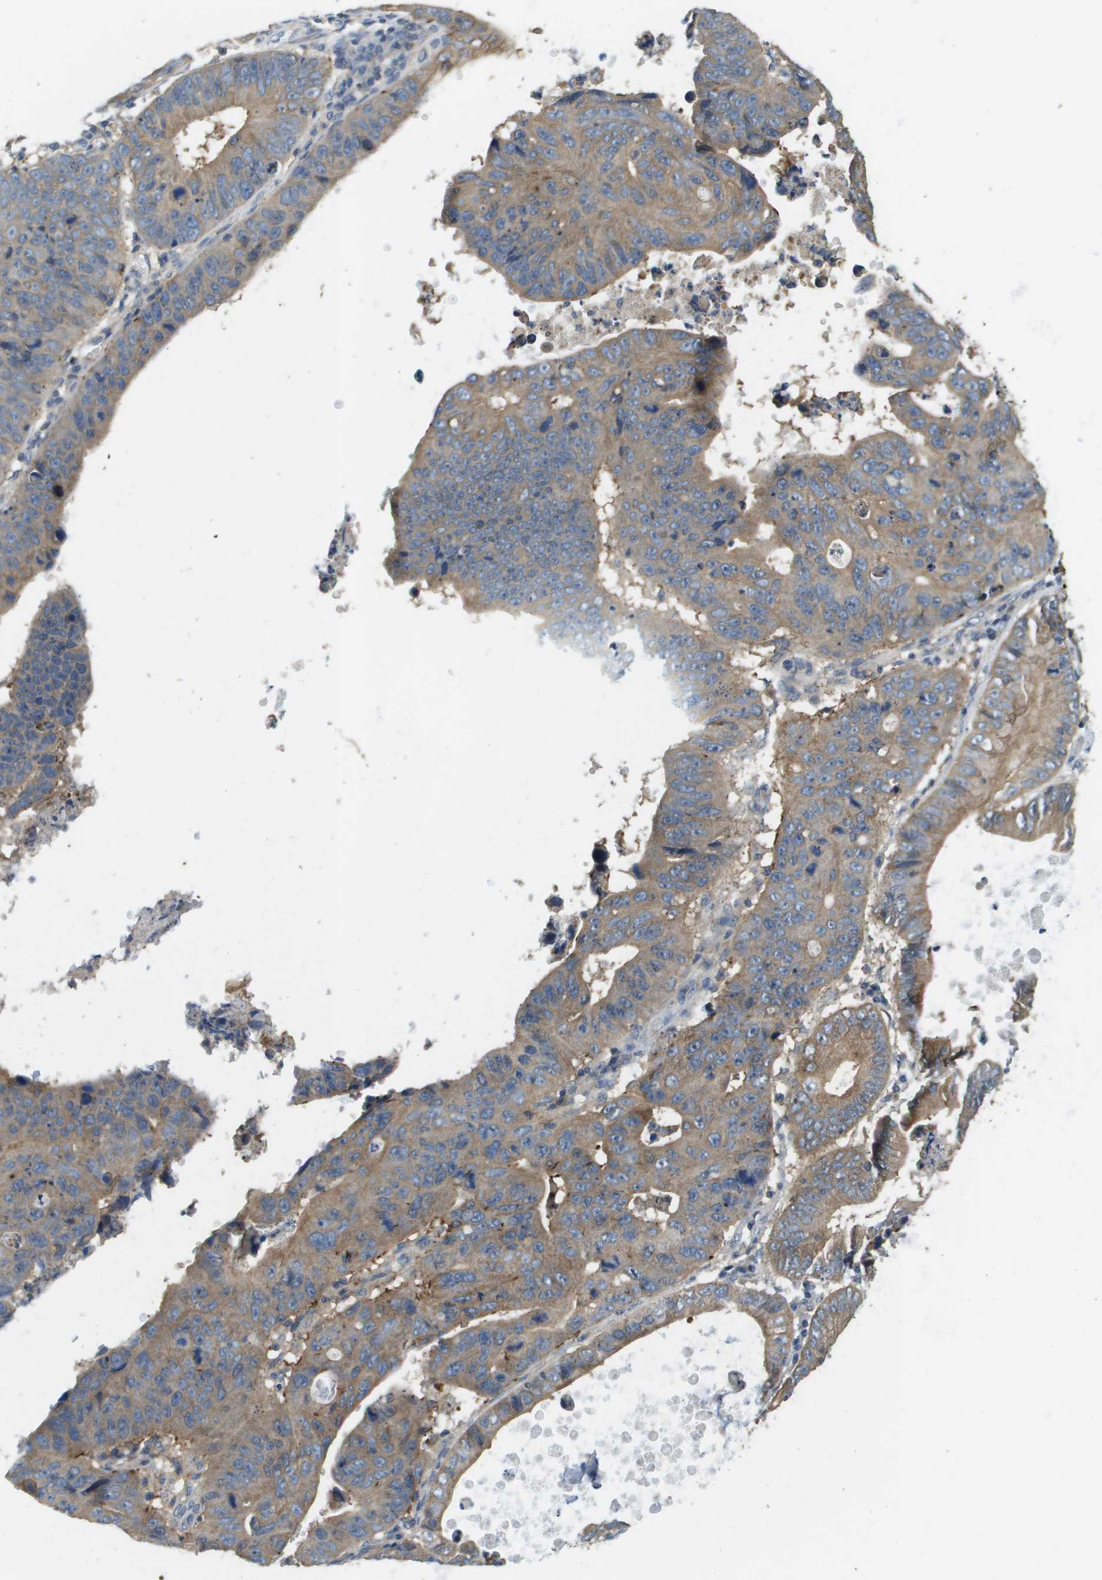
{"staining": {"intensity": "moderate", "quantity": ">75%", "location": "cytoplasmic/membranous"}, "tissue": "stomach cancer", "cell_type": "Tumor cells", "image_type": "cancer", "snomed": [{"axis": "morphology", "description": "Adenocarcinoma, NOS"}, {"axis": "topography", "description": "Stomach"}], "caption": "Immunohistochemical staining of adenocarcinoma (stomach) displays moderate cytoplasmic/membranous protein staining in approximately >75% of tumor cells.", "gene": "KRT23", "patient": {"sex": "male", "age": 59}}